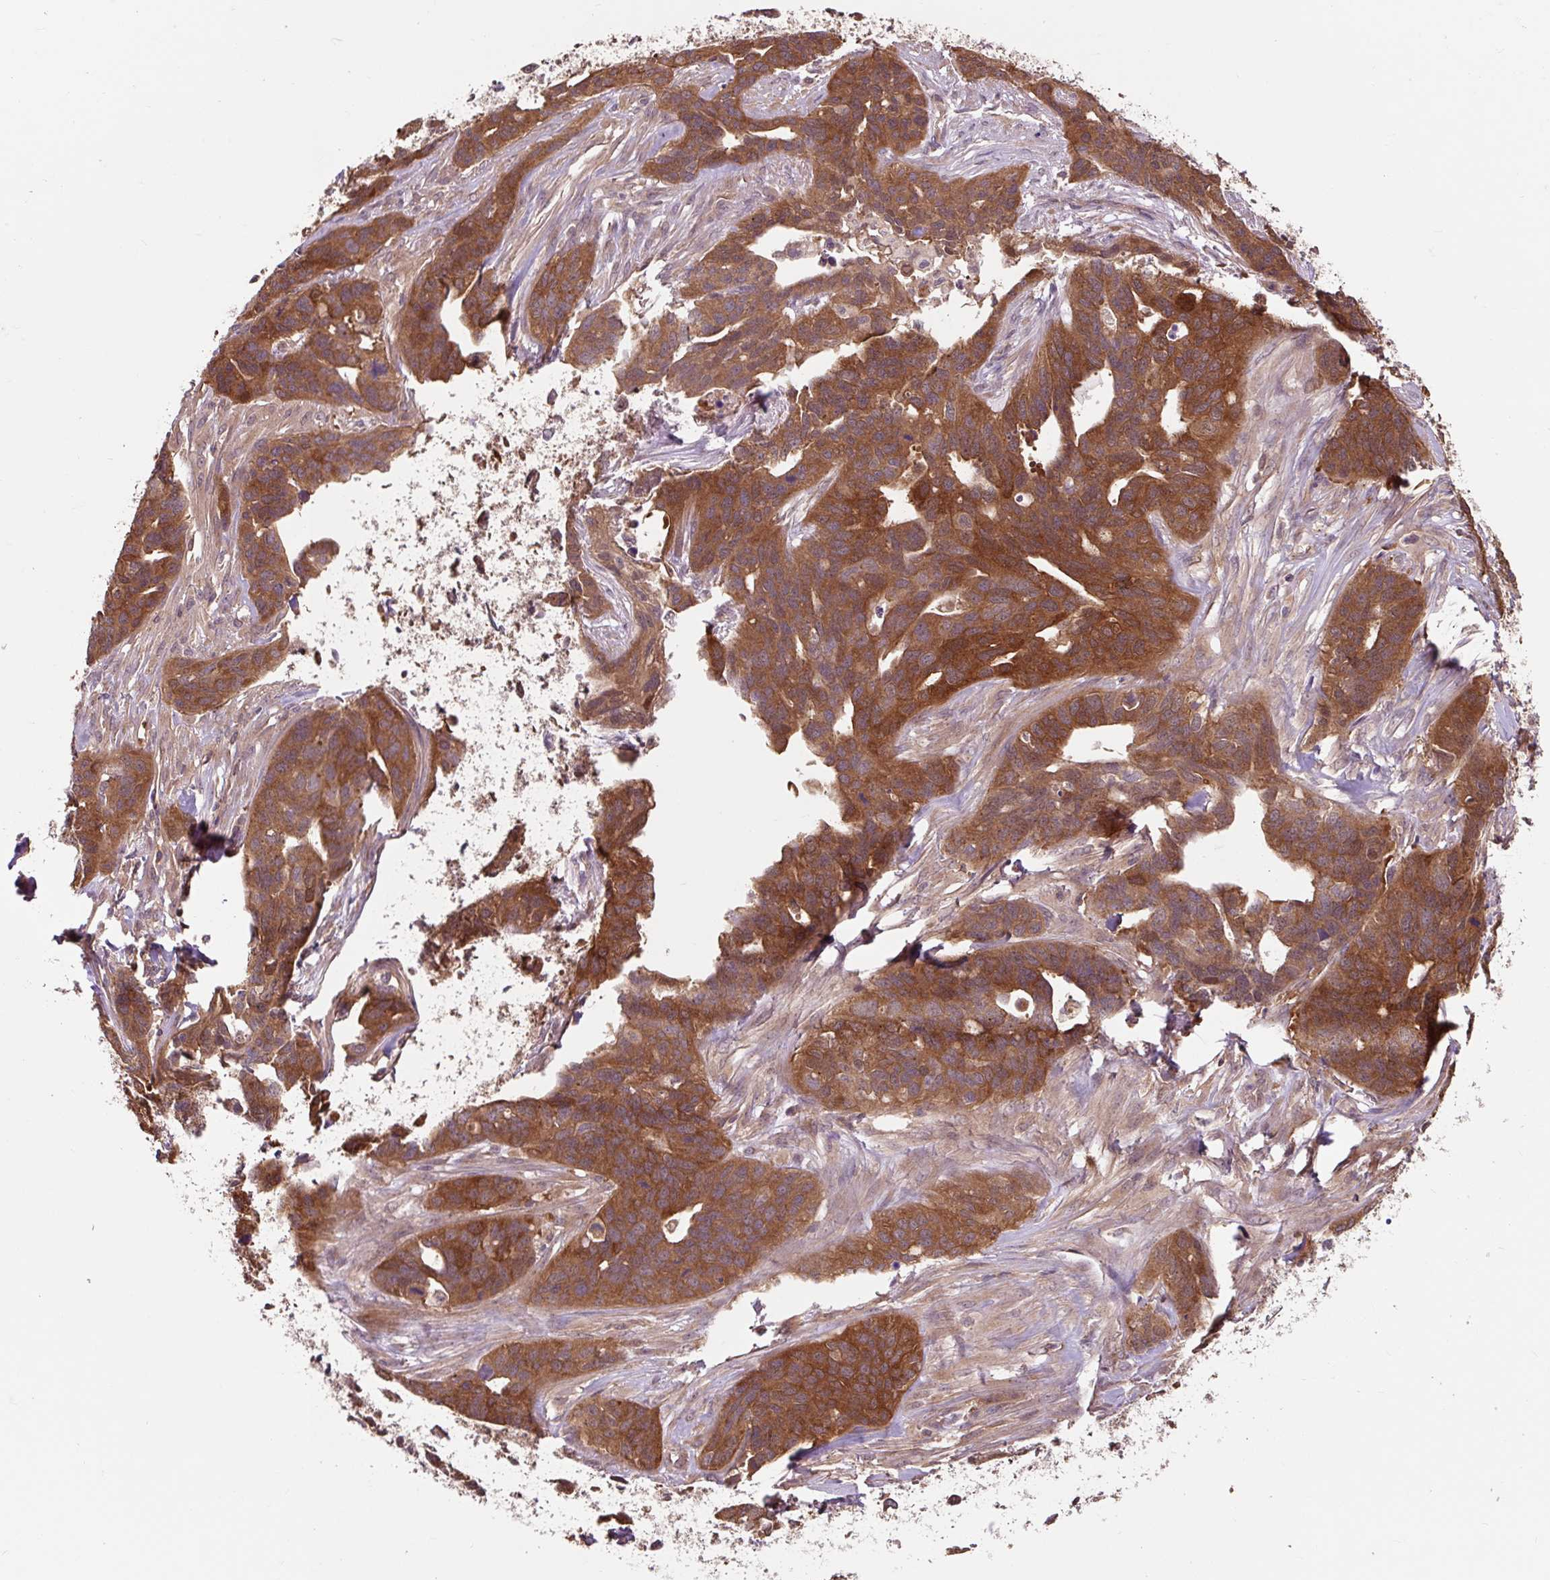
{"staining": {"intensity": "strong", "quantity": ">75%", "location": "cytoplasmic/membranous"}, "tissue": "ovarian cancer", "cell_type": "Tumor cells", "image_type": "cancer", "snomed": [{"axis": "morphology", "description": "Cystadenocarcinoma, serous, NOS"}, {"axis": "topography", "description": "Ovary"}], "caption": "An immunohistochemistry image of neoplastic tissue is shown. Protein staining in brown highlights strong cytoplasmic/membranous positivity in ovarian cancer (serous cystadenocarcinoma) within tumor cells. Ihc stains the protein in brown and the nuclei are stained blue.", "gene": "MMS19", "patient": {"sex": "female", "age": 64}}